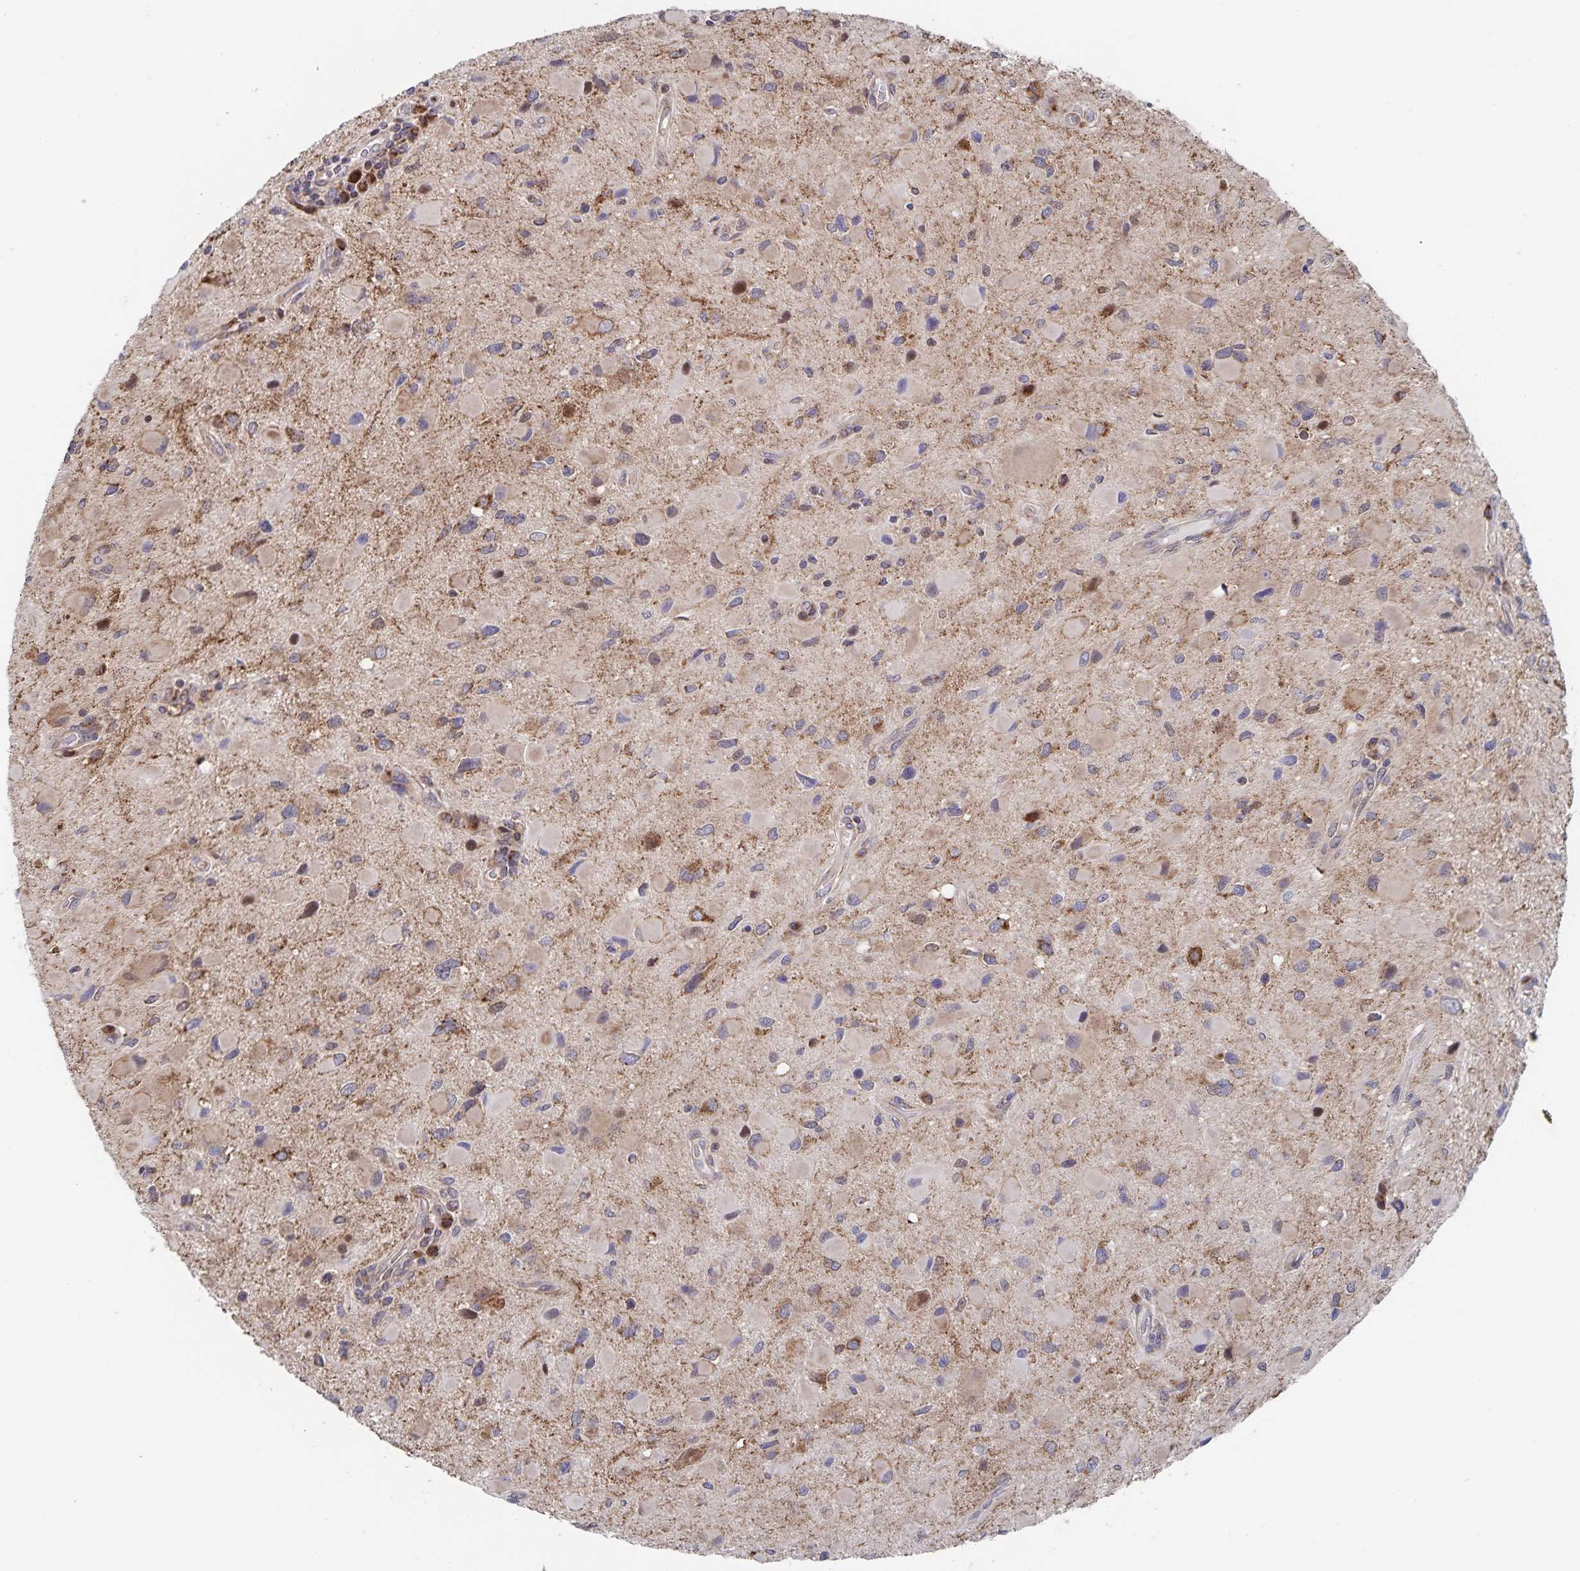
{"staining": {"intensity": "moderate", "quantity": "25%-75%", "location": "cytoplasmic/membranous"}, "tissue": "glioma", "cell_type": "Tumor cells", "image_type": "cancer", "snomed": [{"axis": "morphology", "description": "Glioma, malignant, Low grade"}, {"axis": "topography", "description": "Brain"}], "caption": "An image of glioma stained for a protein displays moderate cytoplasmic/membranous brown staining in tumor cells.", "gene": "ACACA", "patient": {"sex": "female", "age": 32}}